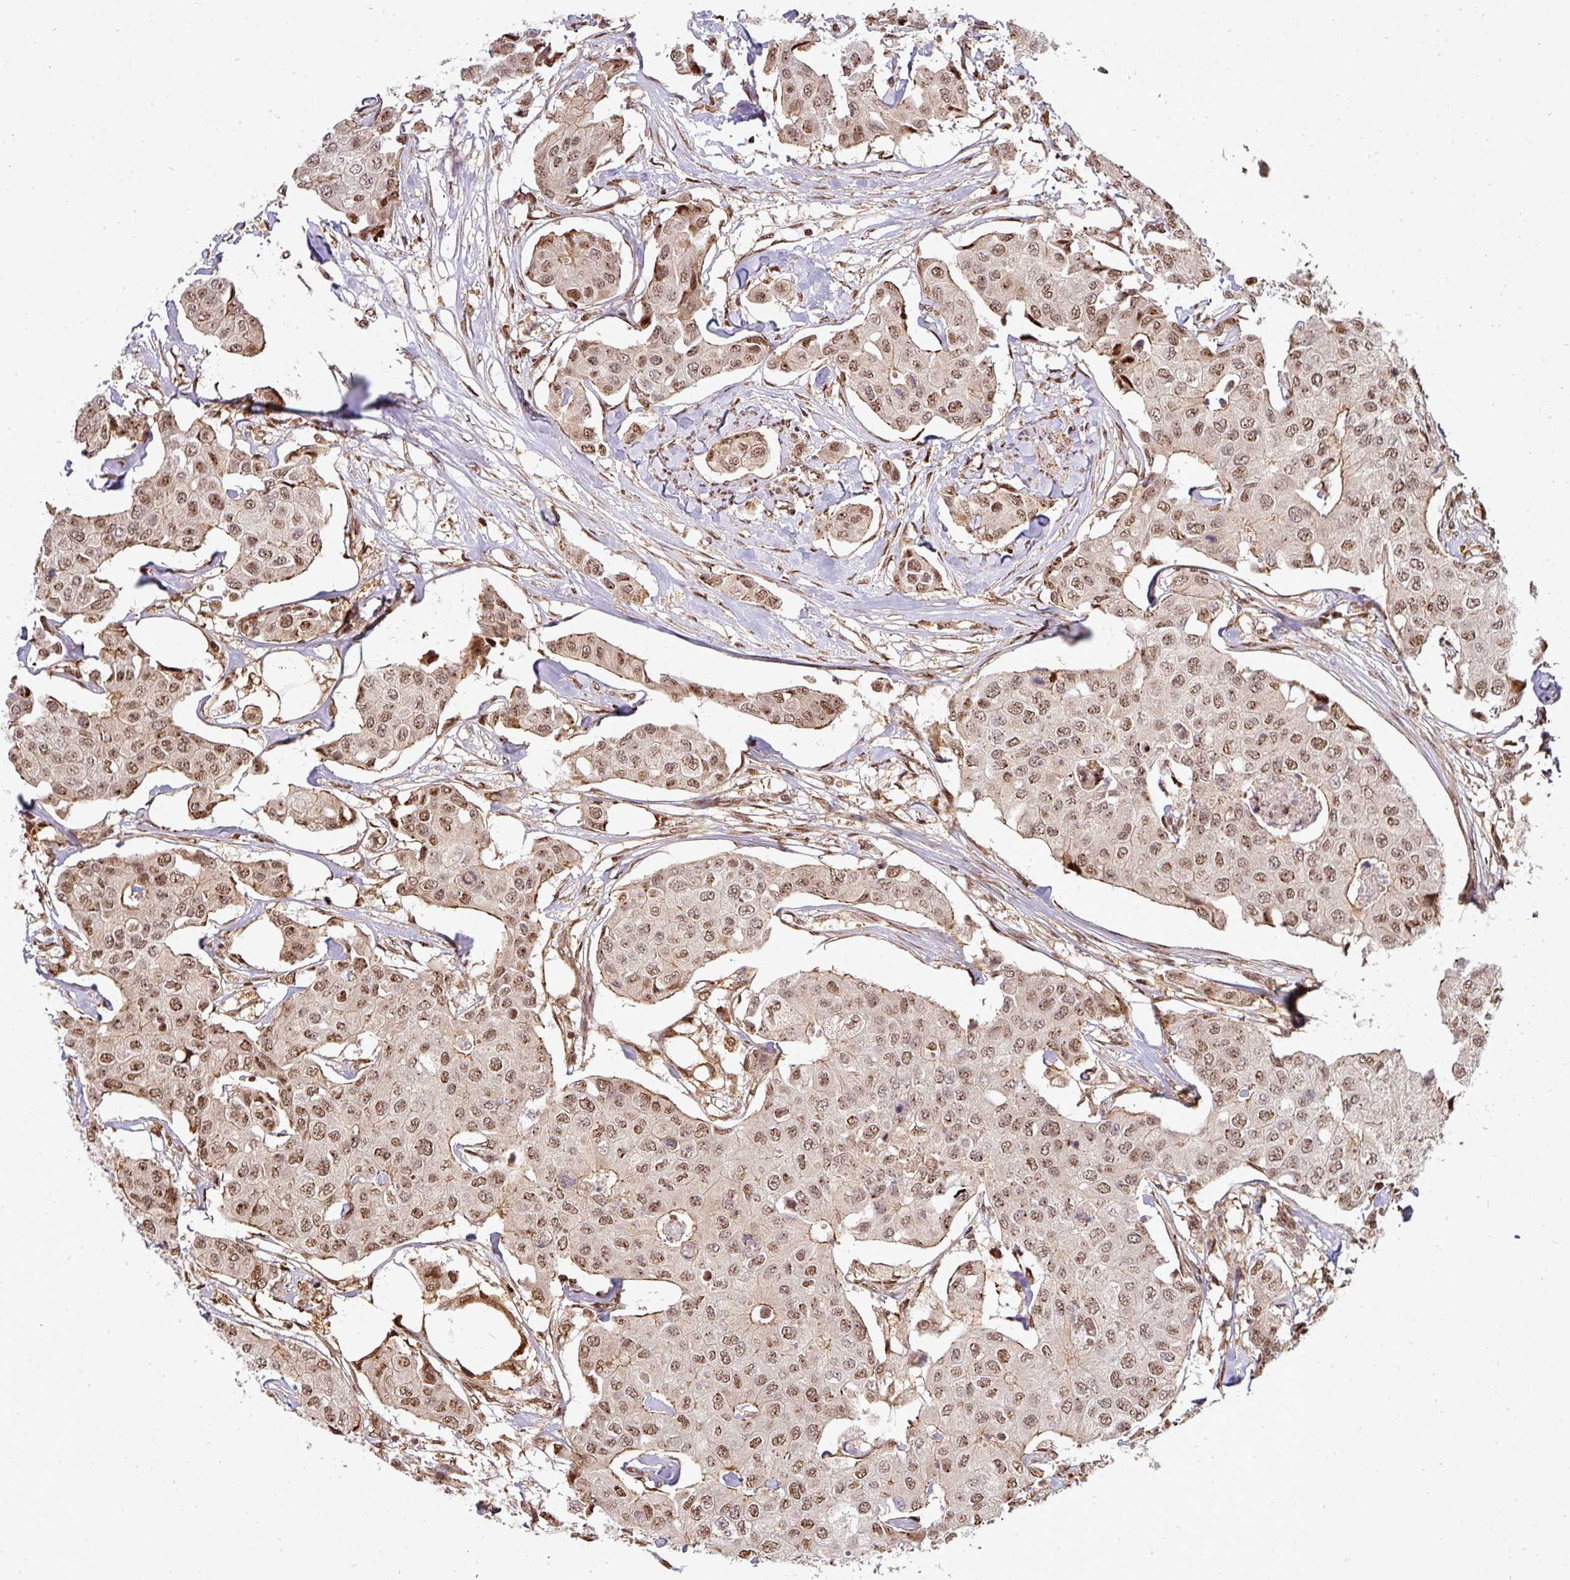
{"staining": {"intensity": "moderate", "quantity": ">75%", "location": "nuclear"}, "tissue": "breast cancer", "cell_type": "Tumor cells", "image_type": "cancer", "snomed": [{"axis": "morphology", "description": "Duct carcinoma"}, {"axis": "topography", "description": "Breast"}, {"axis": "topography", "description": "Lymph node"}], "caption": "A brown stain highlights moderate nuclear staining of a protein in human breast cancer (intraductal carcinoma) tumor cells.", "gene": "PATZ1", "patient": {"sex": "female", "age": 80}}